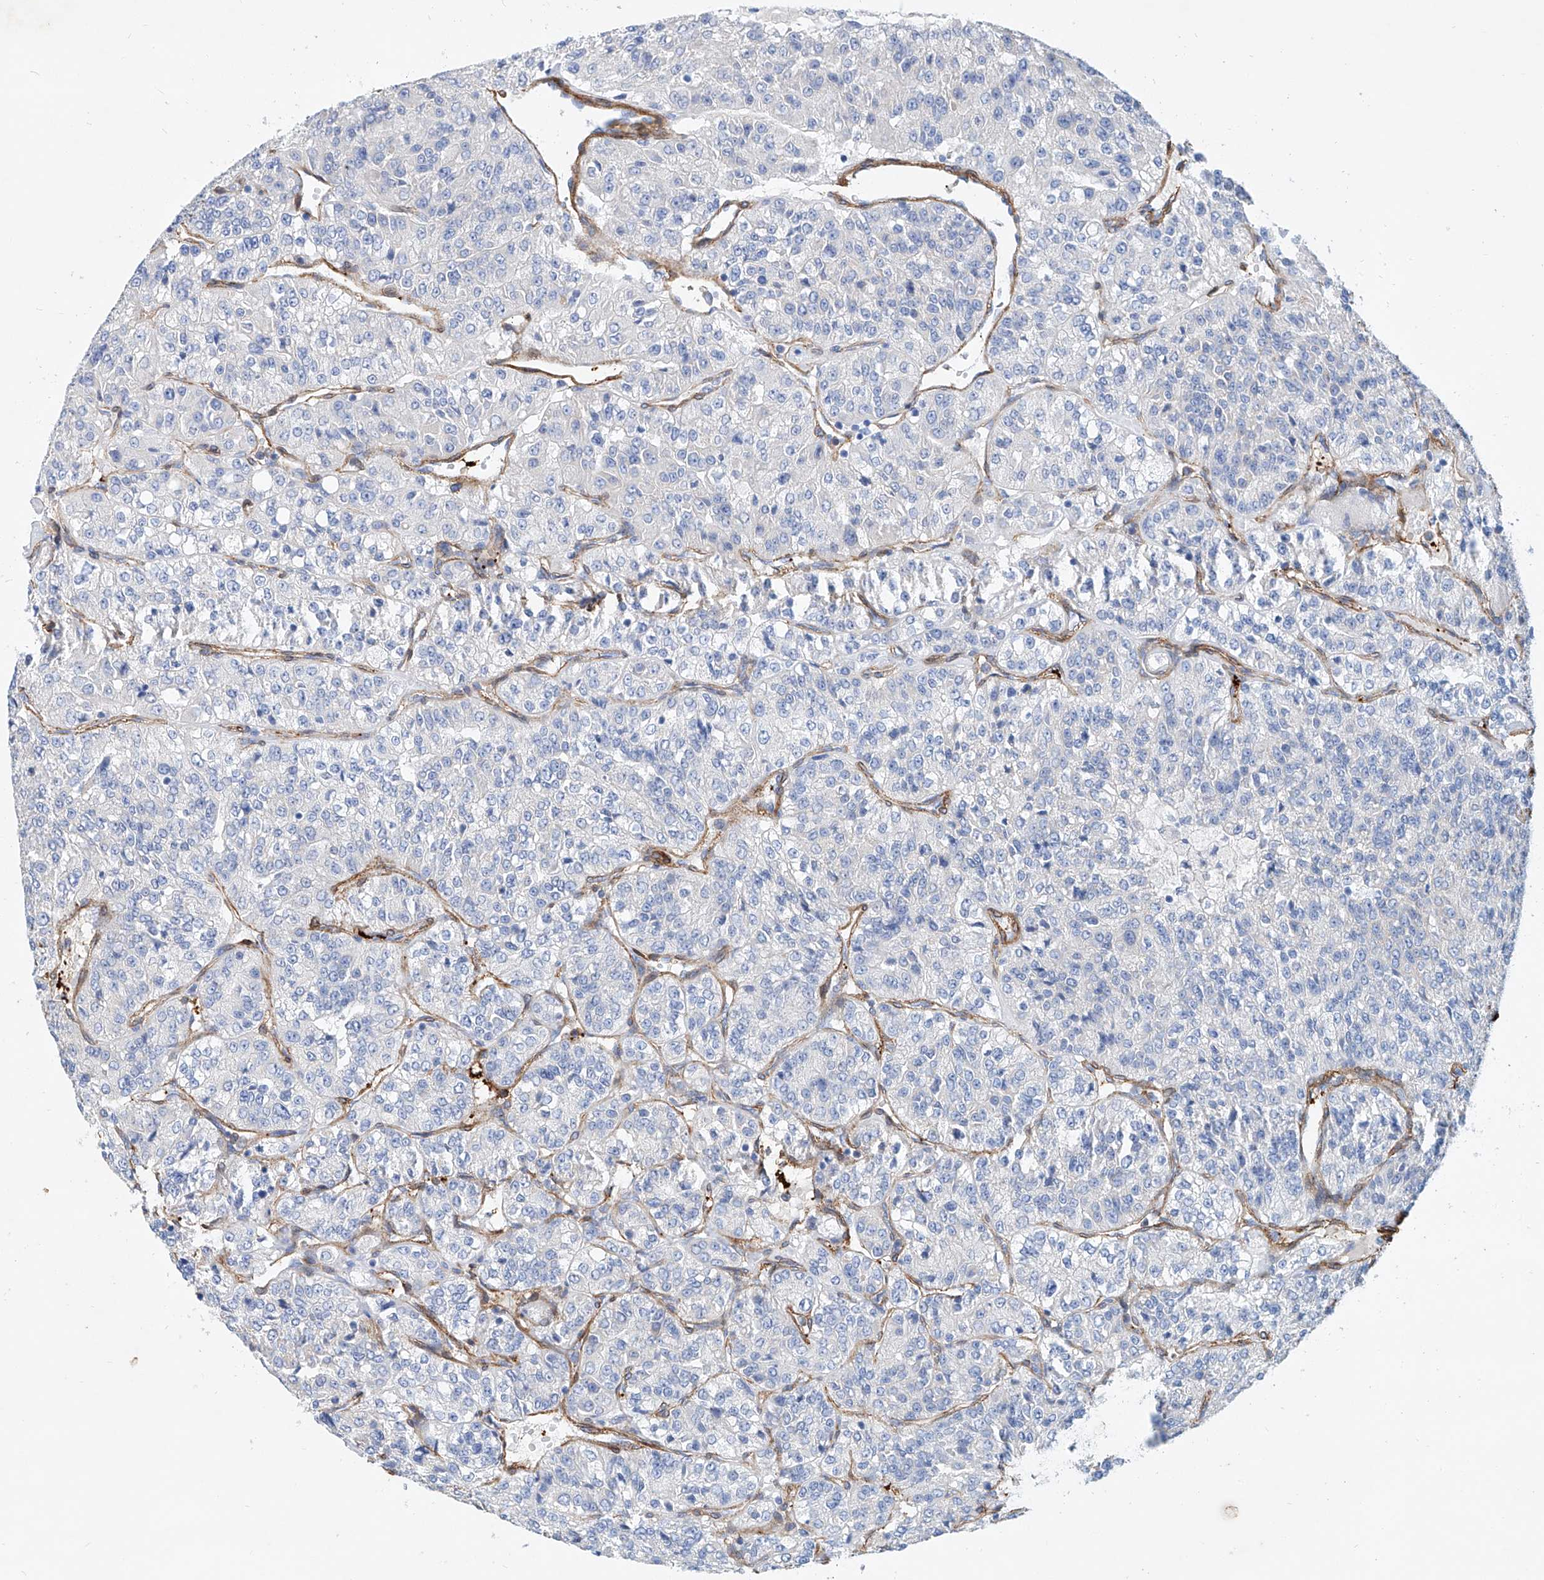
{"staining": {"intensity": "negative", "quantity": "none", "location": "none"}, "tissue": "renal cancer", "cell_type": "Tumor cells", "image_type": "cancer", "snomed": [{"axis": "morphology", "description": "Adenocarcinoma, NOS"}, {"axis": "topography", "description": "Kidney"}], "caption": "The photomicrograph displays no significant staining in tumor cells of adenocarcinoma (renal).", "gene": "TAS2R60", "patient": {"sex": "female", "age": 63}}